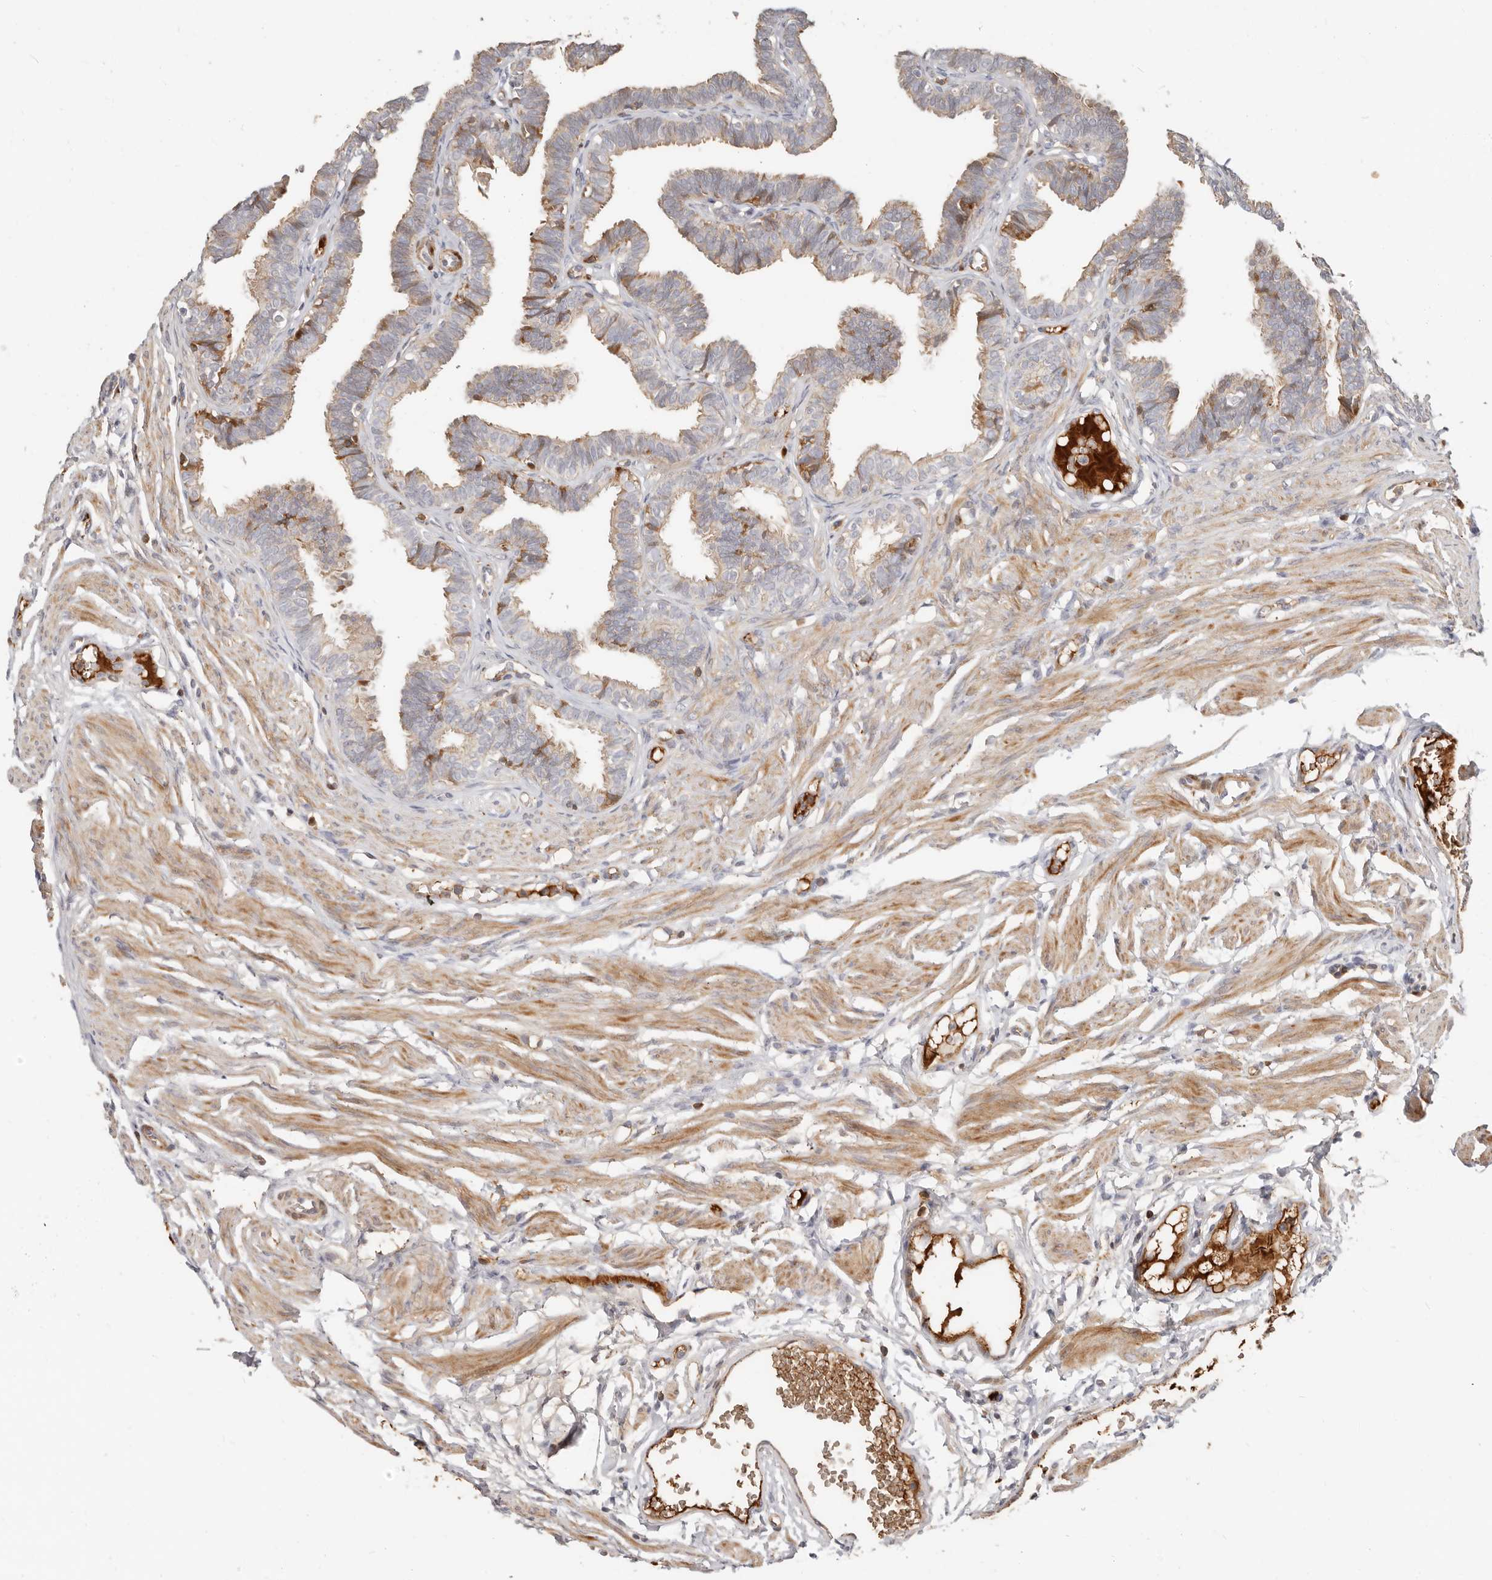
{"staining": {"intensity": "moderate", "quantity": "<25%", "location": "cytoplasmic/membranous"}, "tissue": "fallopian tube", "cell_type": "Glandular cells", "image_type": "normal", "snomed": [{"axis": "morphology", "description": "Normal tissue, NOS"}, {"axis": "topography", "description": "Fallopian tube"}, {"axis": "topography", "description": "Ovary"}], "caption": "Protein expression analysis of benign human fallopian tube reveals moderate cytoplasmic/membranous staining in approximately <25% of glandular cells. (IHC, brightfield microscopy, high magnification).", "gene": "MTFR2", "patient": {"sex": "female", "age": 23}}